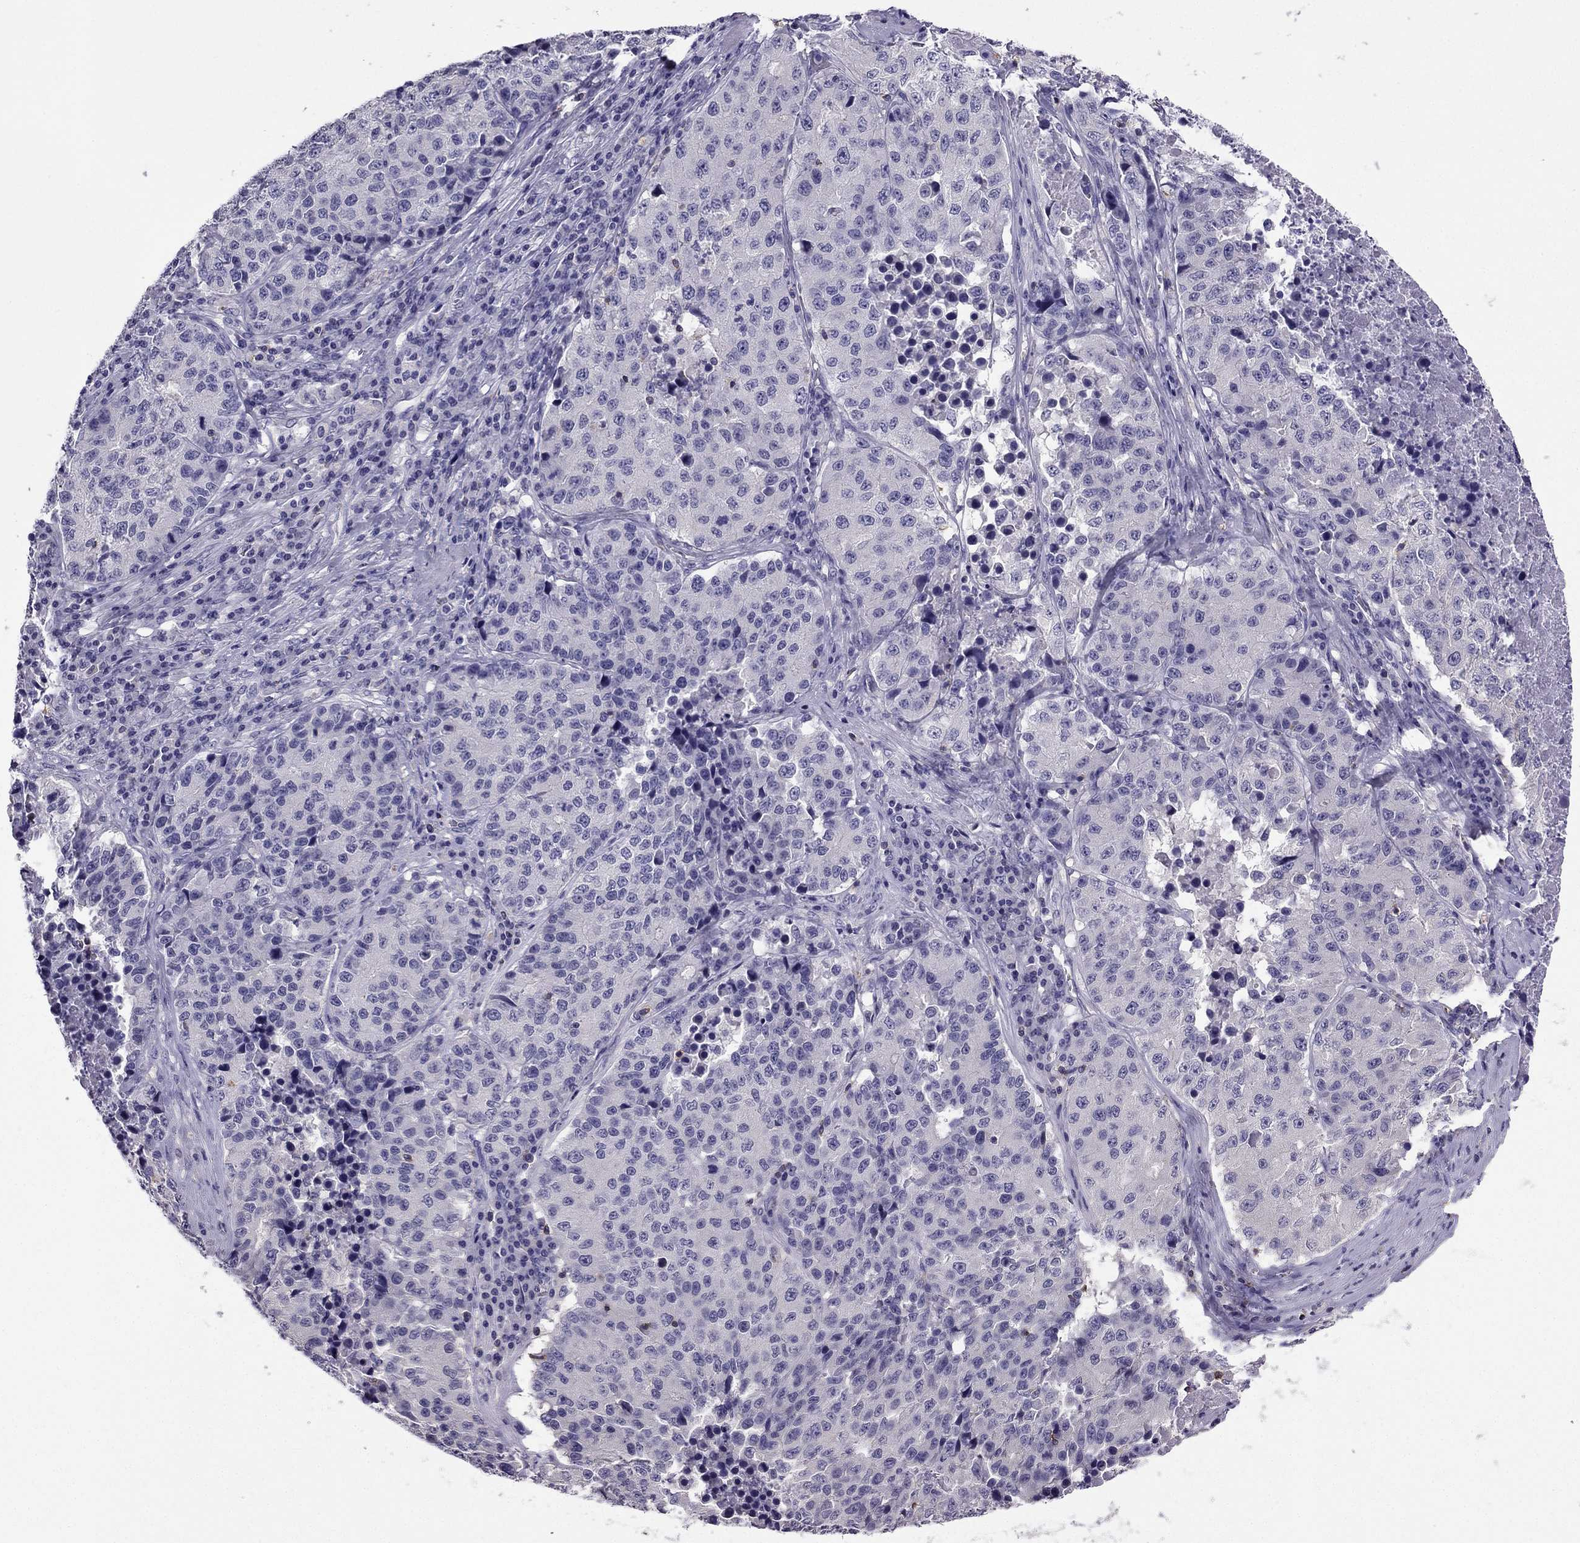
{"staining": {"intensity": "negative", "quantity": "none", "location": "none"}, "tissue": "stomach cancer", "cell_type": "Tumor cells", "image_type": "cancer", "snomed": [{"axis": "morphology", "description": "Adenocarcinoma, NOS"}, {"axis": "topography", "description": "Stomach"}], "caption": "Stomach cancer (adenocarcinoma) was stained to show a protein in brown. There is no significant staining in tumor cells.", "gene": "CCK", "patient": {"sex": "male", "age": 71}}